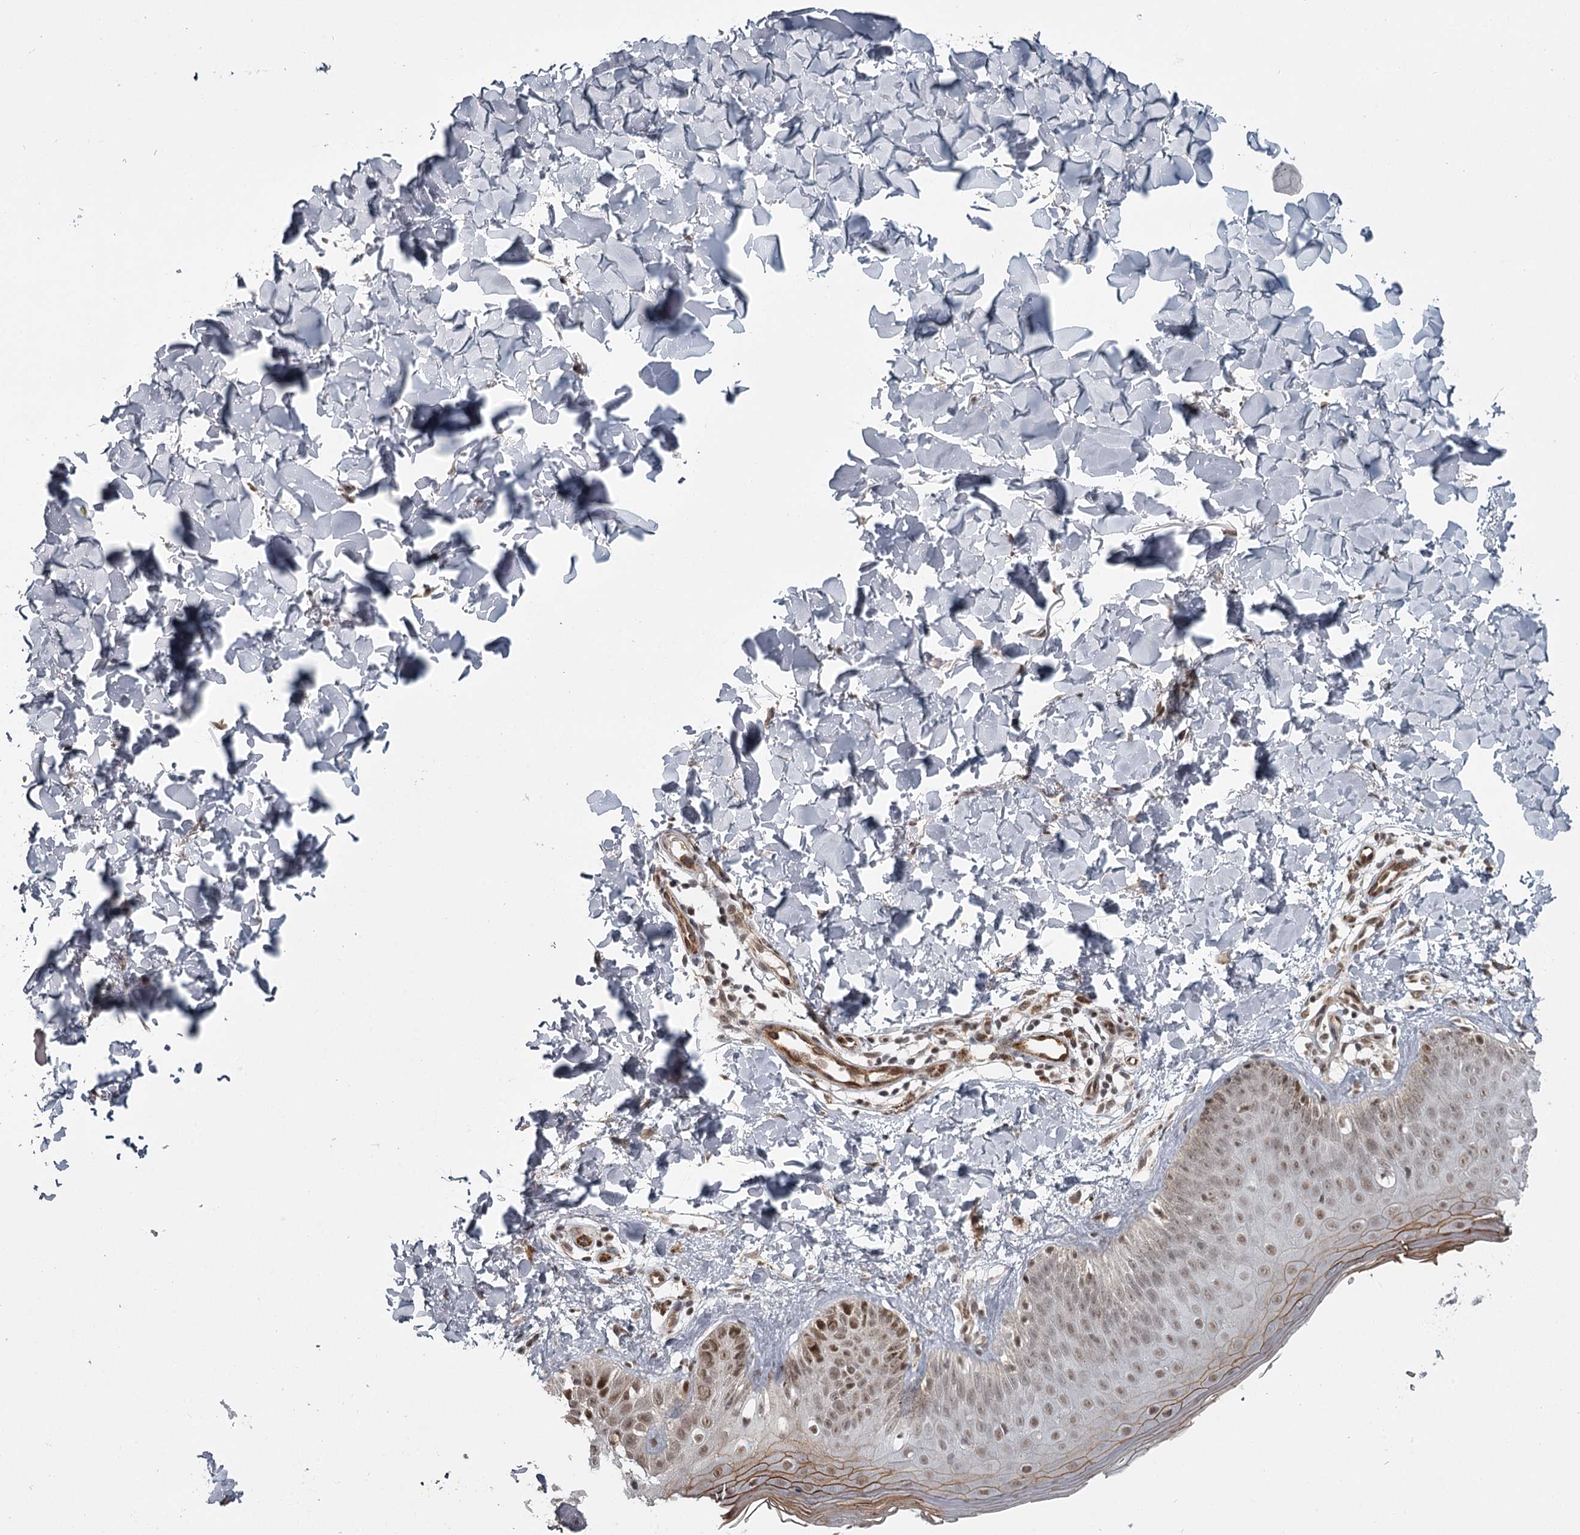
{"staining": {"intensity": "negative", "quantity": "none", "location": "none"}, "tissue": "skin", "cell_type": "Fibroblasts", "image_type": "normal", "snomed": [{"axis": "morphology", "description": "Normal tissue, NOS"}, {"axis": "topography", "description": "Skin"}], "caption": "This image is of unremarkable skin stained with immunohistochemistry to label a protein in brown with the nuclei are counter-stained blue. There is no positivity in fibroblasts.", "gene": "FAM13C", "patient": {"sex": "male", "age": 52}}